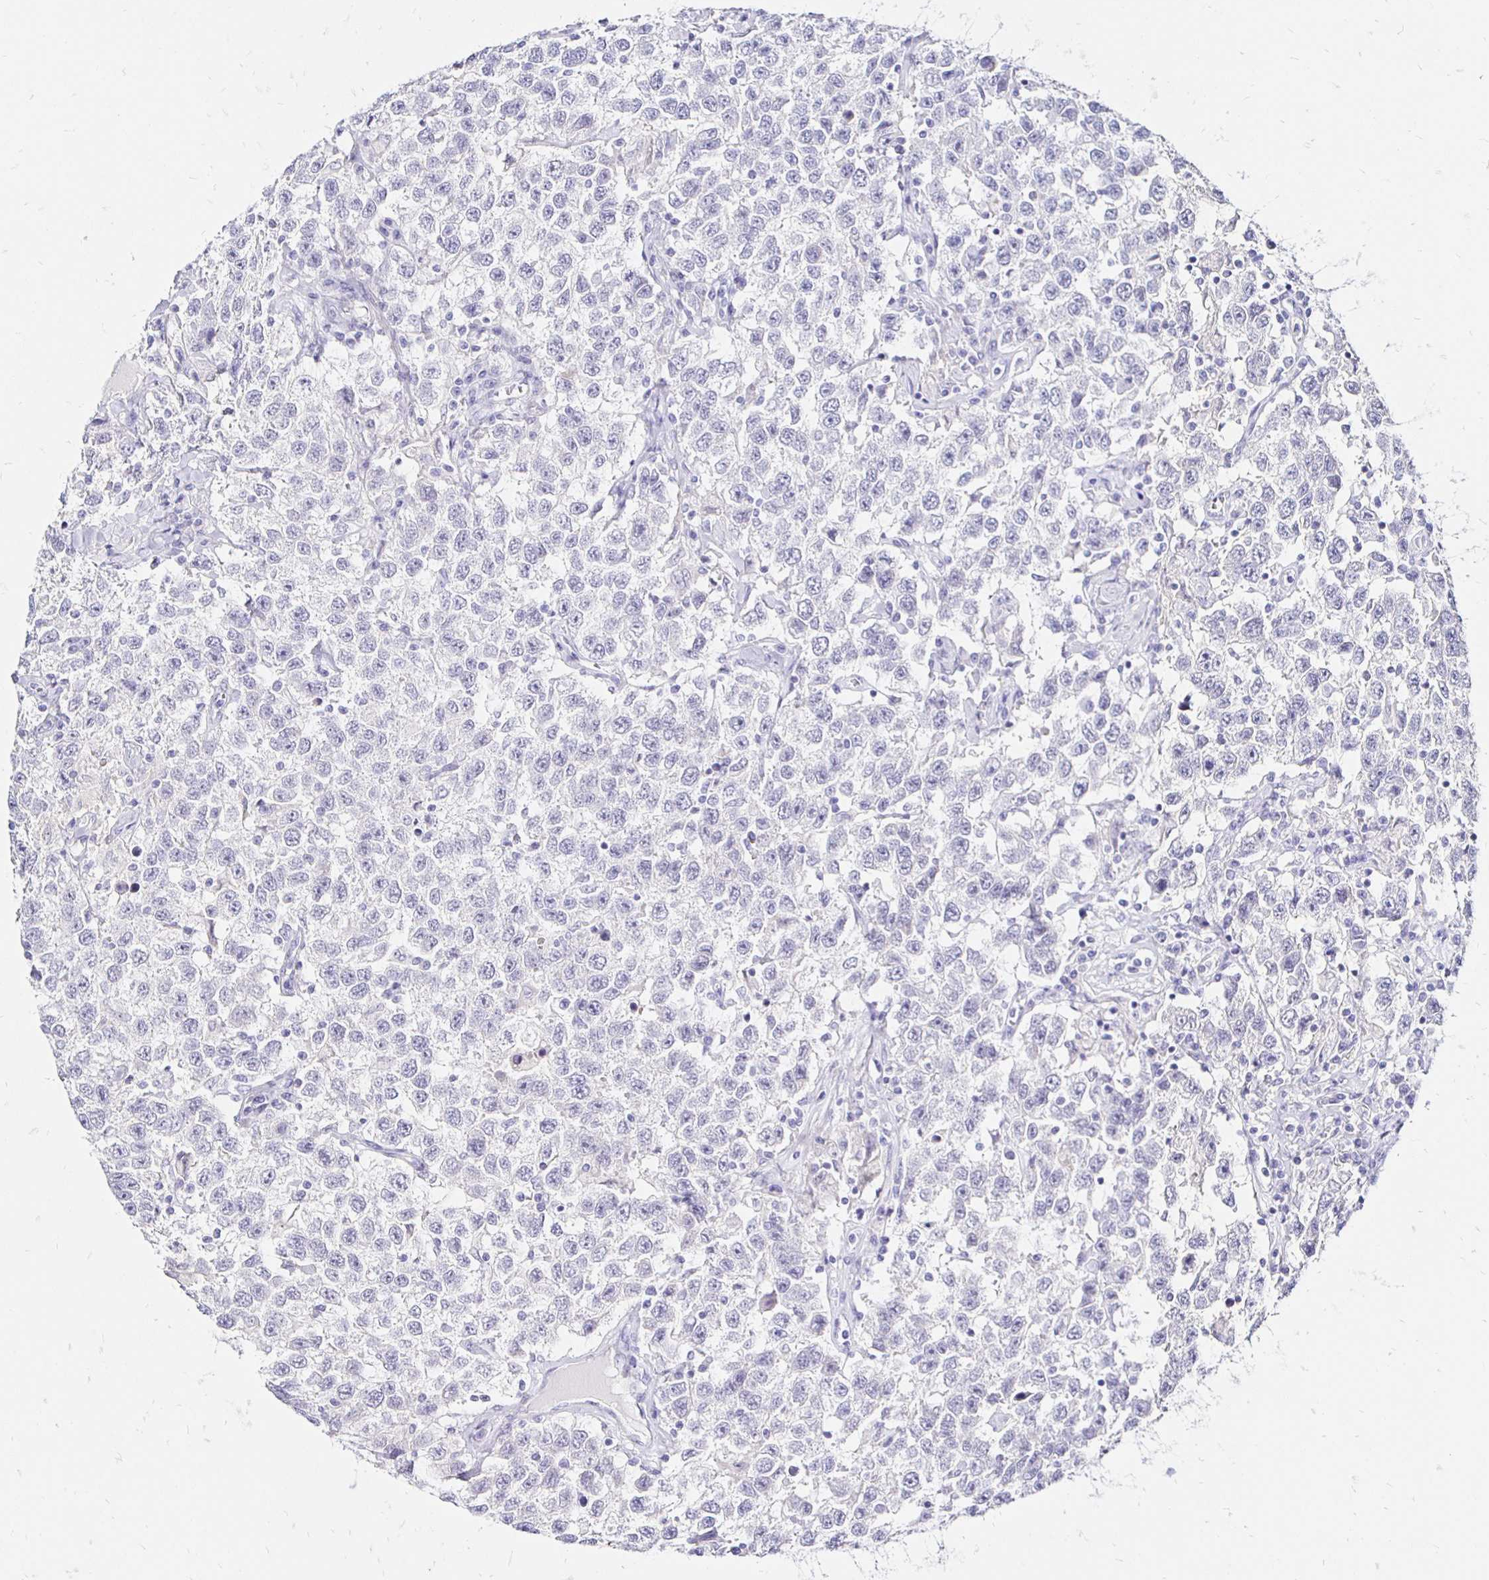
{"staining": {"intensity": "negative", "quantity": "none", "location": "none"}, "tissue": "testis cancer", "cell_type": "Tumor cells", "image_type": "cancer", "snomed": [{"axis": "morphology", "description": "Seminoma, NOS"}, {"axis": "topography", "description": "Testis"}], "caption": "Immunohistochemistry (IHC) photomicrograph of neoplastic tissue: testis cancer stained with DAB (3,3'-diaminobenzidine) displays no significant protein positivity in tumor cells. (Stains: DAB immunohistochemistry (IHC) with hematoxylin counter stain, Microscopy: brightfield microscopy at high magnification).", "gene": "IRGC", "patient": {"sex": "male", "age": 41}}